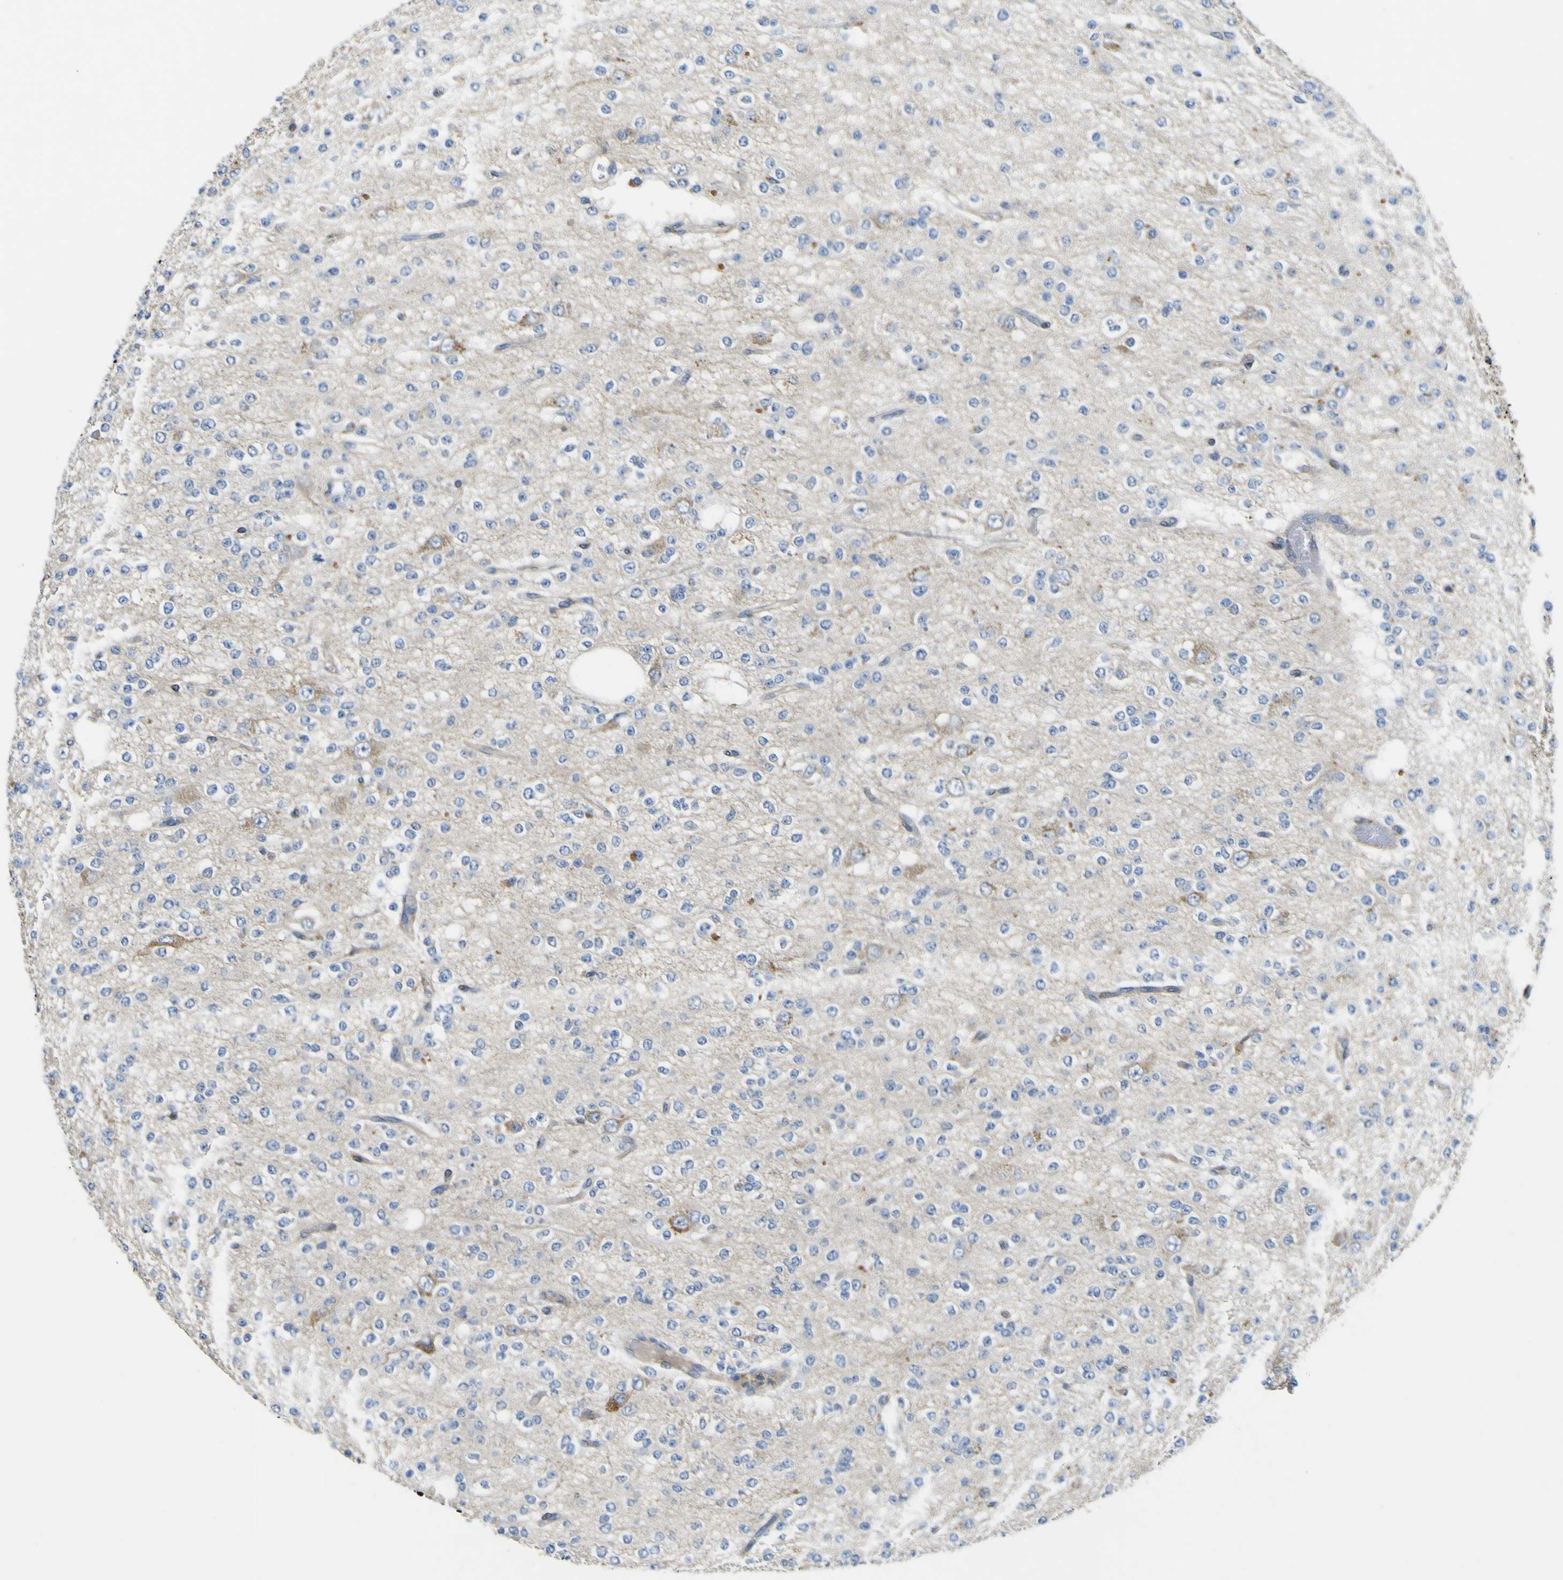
{"staining": {"intensity": "strong", "quantity": "<25%", "location": "cytoplasmic/membranous"}, "tissue": "glioma", "cell_type": "Tumor cells", "image_type": "cancer", "snomed": [{"axis": "morphology", "description": "Glioma, malignant, Low grade"}, {"axis": "topography", "description": "Brain"}], "caption": "High-magnification brightfield microscopy of glioma stained with DAB (3,3'-diaminobenzidine) (brown) and counterstained with hematoxylin (blue). tumor cells exhibit strong cytoplasmic/membranous expression is appreciated in about<25% of cells. (IHC, brightfield microscopy, high magnification).", "gene": "EML2", "patient": {"sex": "male", "age": 38}}